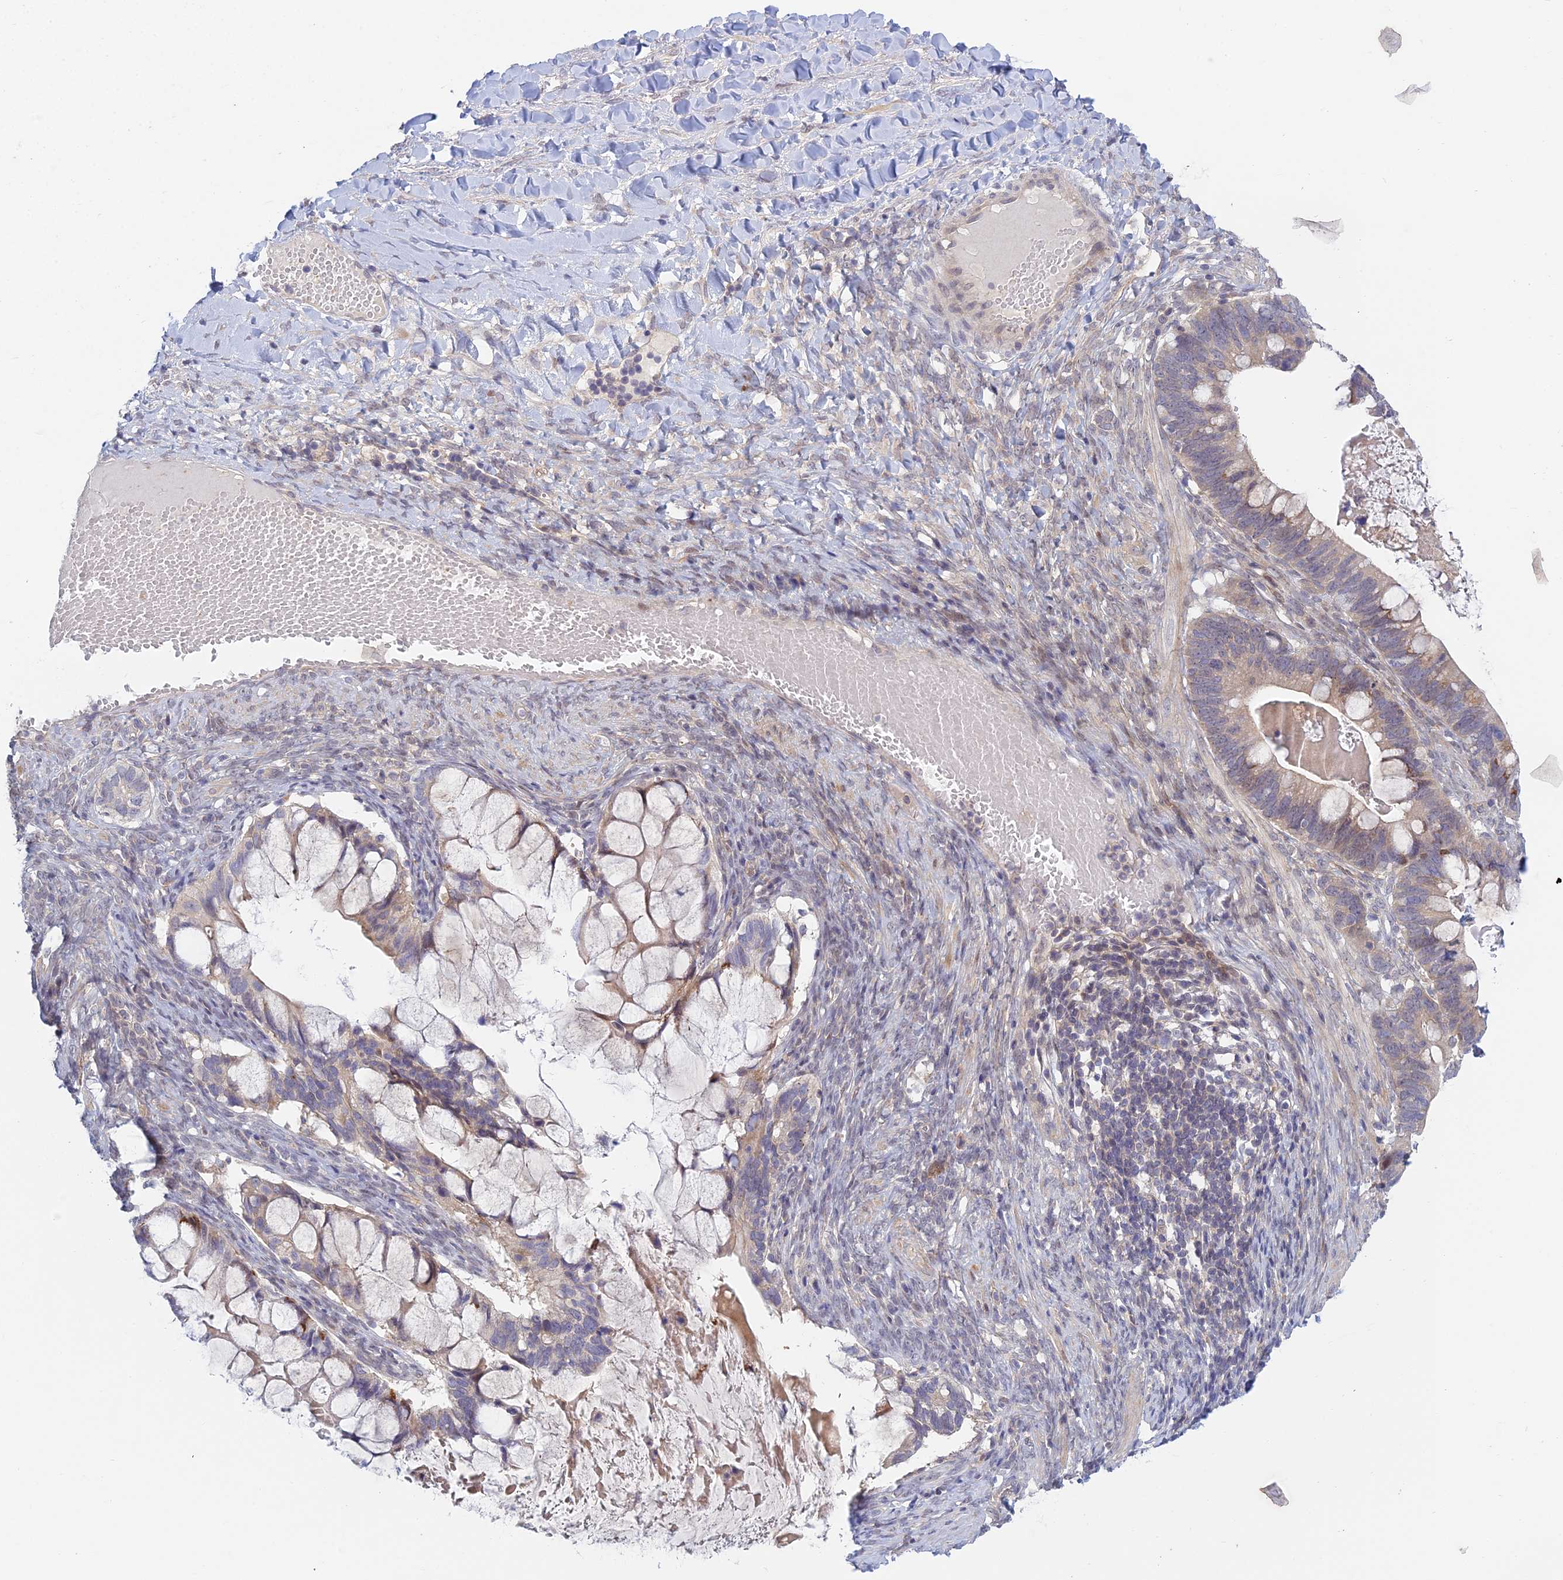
{"staining": {"intensity": "moderate", "quantity": "<25%", "location": "cytoplasmic/membranous"}, "tissue": "ovarian cancer", "cell_type": "Tumor cells", "image_type": "cancer", "snomed": [{"axis": "morphology", "description": "Cystadenocarcinoma, mucinous, NOS"}, {"axis": "topography", "description": "Ovary"}], "caption": "Approximately <25% of tumor cells in human ovarian cancer (mucinous cystadenocarcinoma) reveal moderate cytoplasmic/membranous protein positivity as visualized by brown immunohistochemical staining.", "gene": "METTL26", "patient": {"sex": "female", "age": 61}}